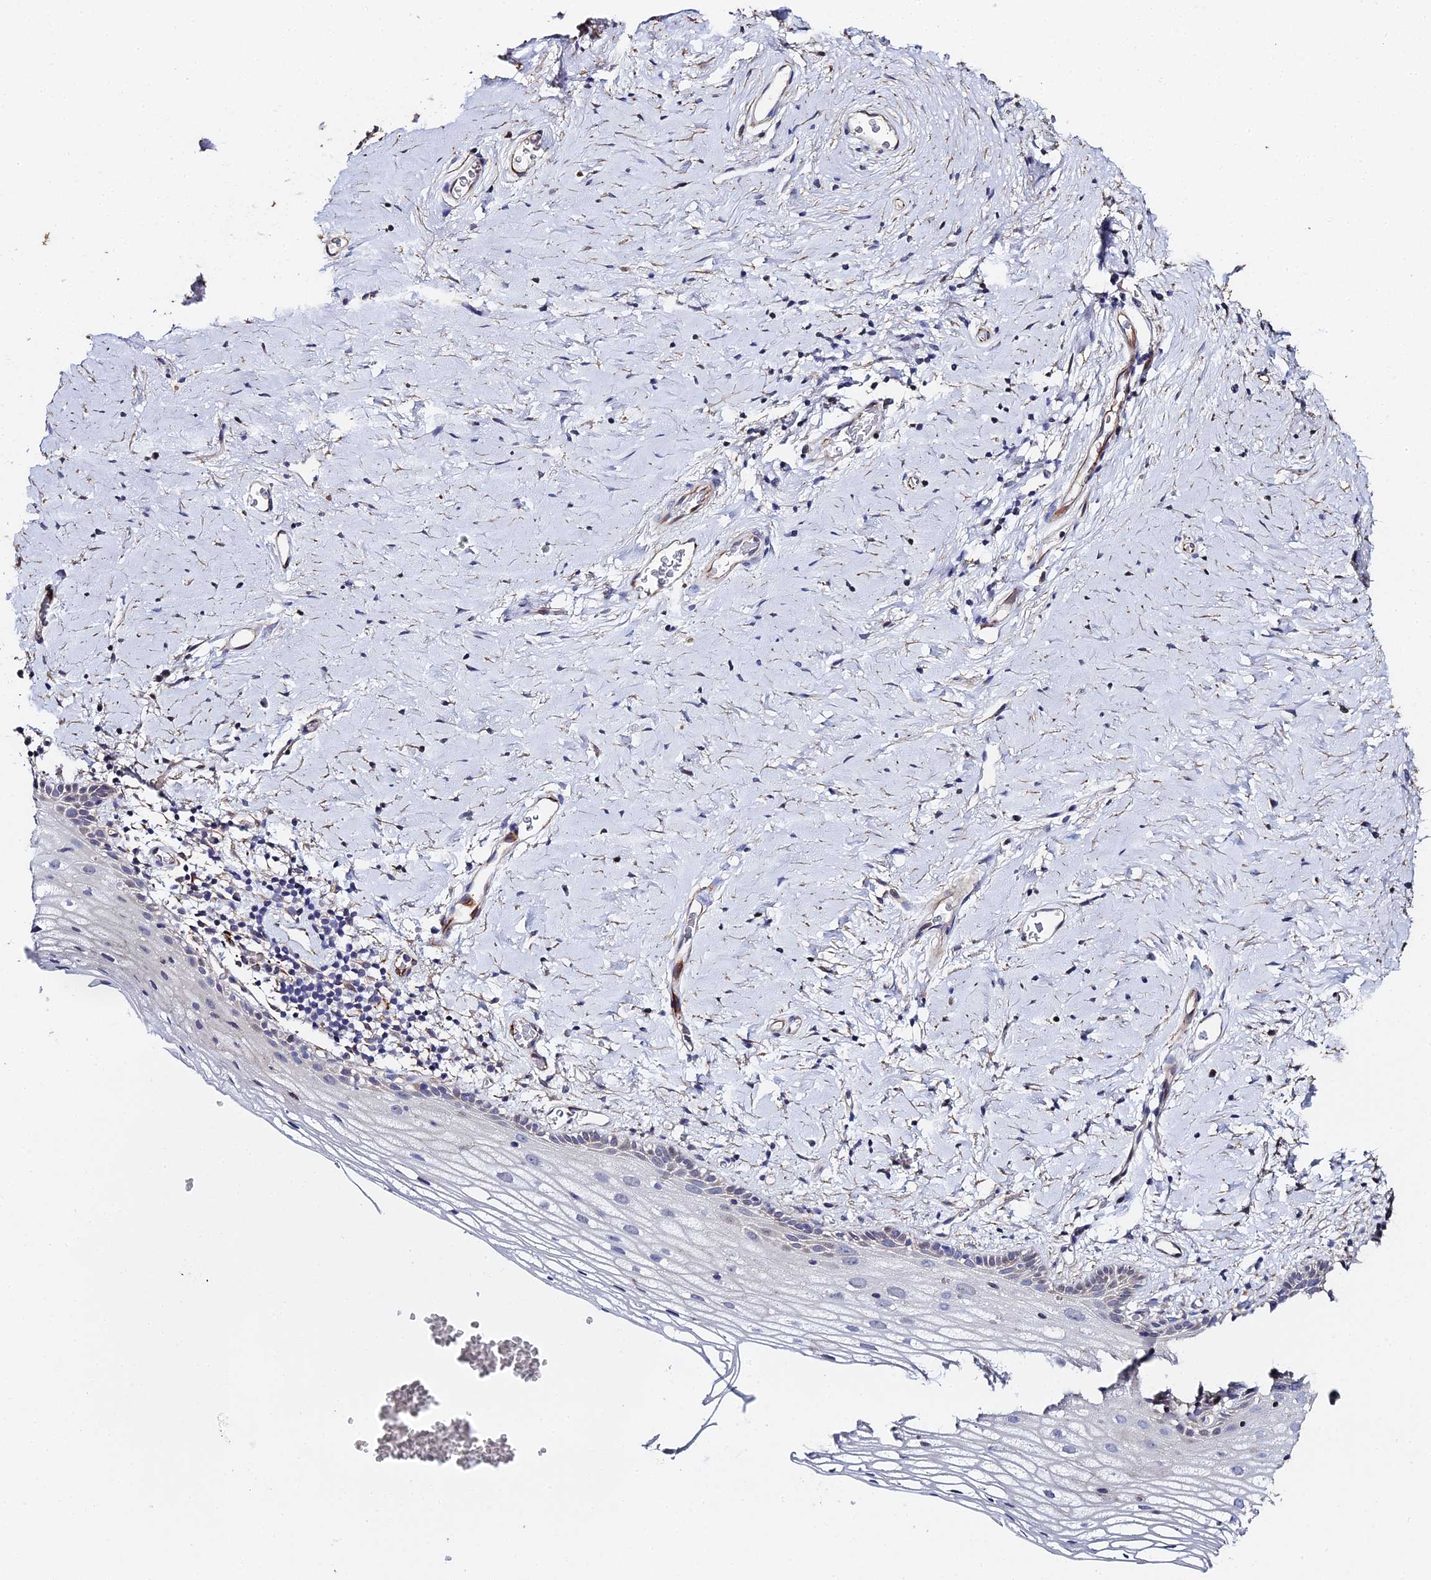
{"staining": {"intensity": "weak", "quantity": "<25%", "location": "nuclear"}, "tissue": "vagina", "cell_type": "Squamous epithelial cells", "image_type": "normal", "snomed": [{"axis": "morphology", "description": "Normal tissue, NOS"}, {"axis": "morphology", "description": "Adenocarcinoma, NOS"}, {"axis": "topography", "description": "Rectum"}, {"axis": "topography", "description": "Vagina"}], "caption": "Vagina was stained to show a protein in brown. There is no significant staining in squamous epithelial cells. (DAB immunohistochemistry (IHC) visualized using brightfield microscopy, high magnification).", "gene": "ENSG00000268674", "patient": {"sex": "female", "age": 71}}